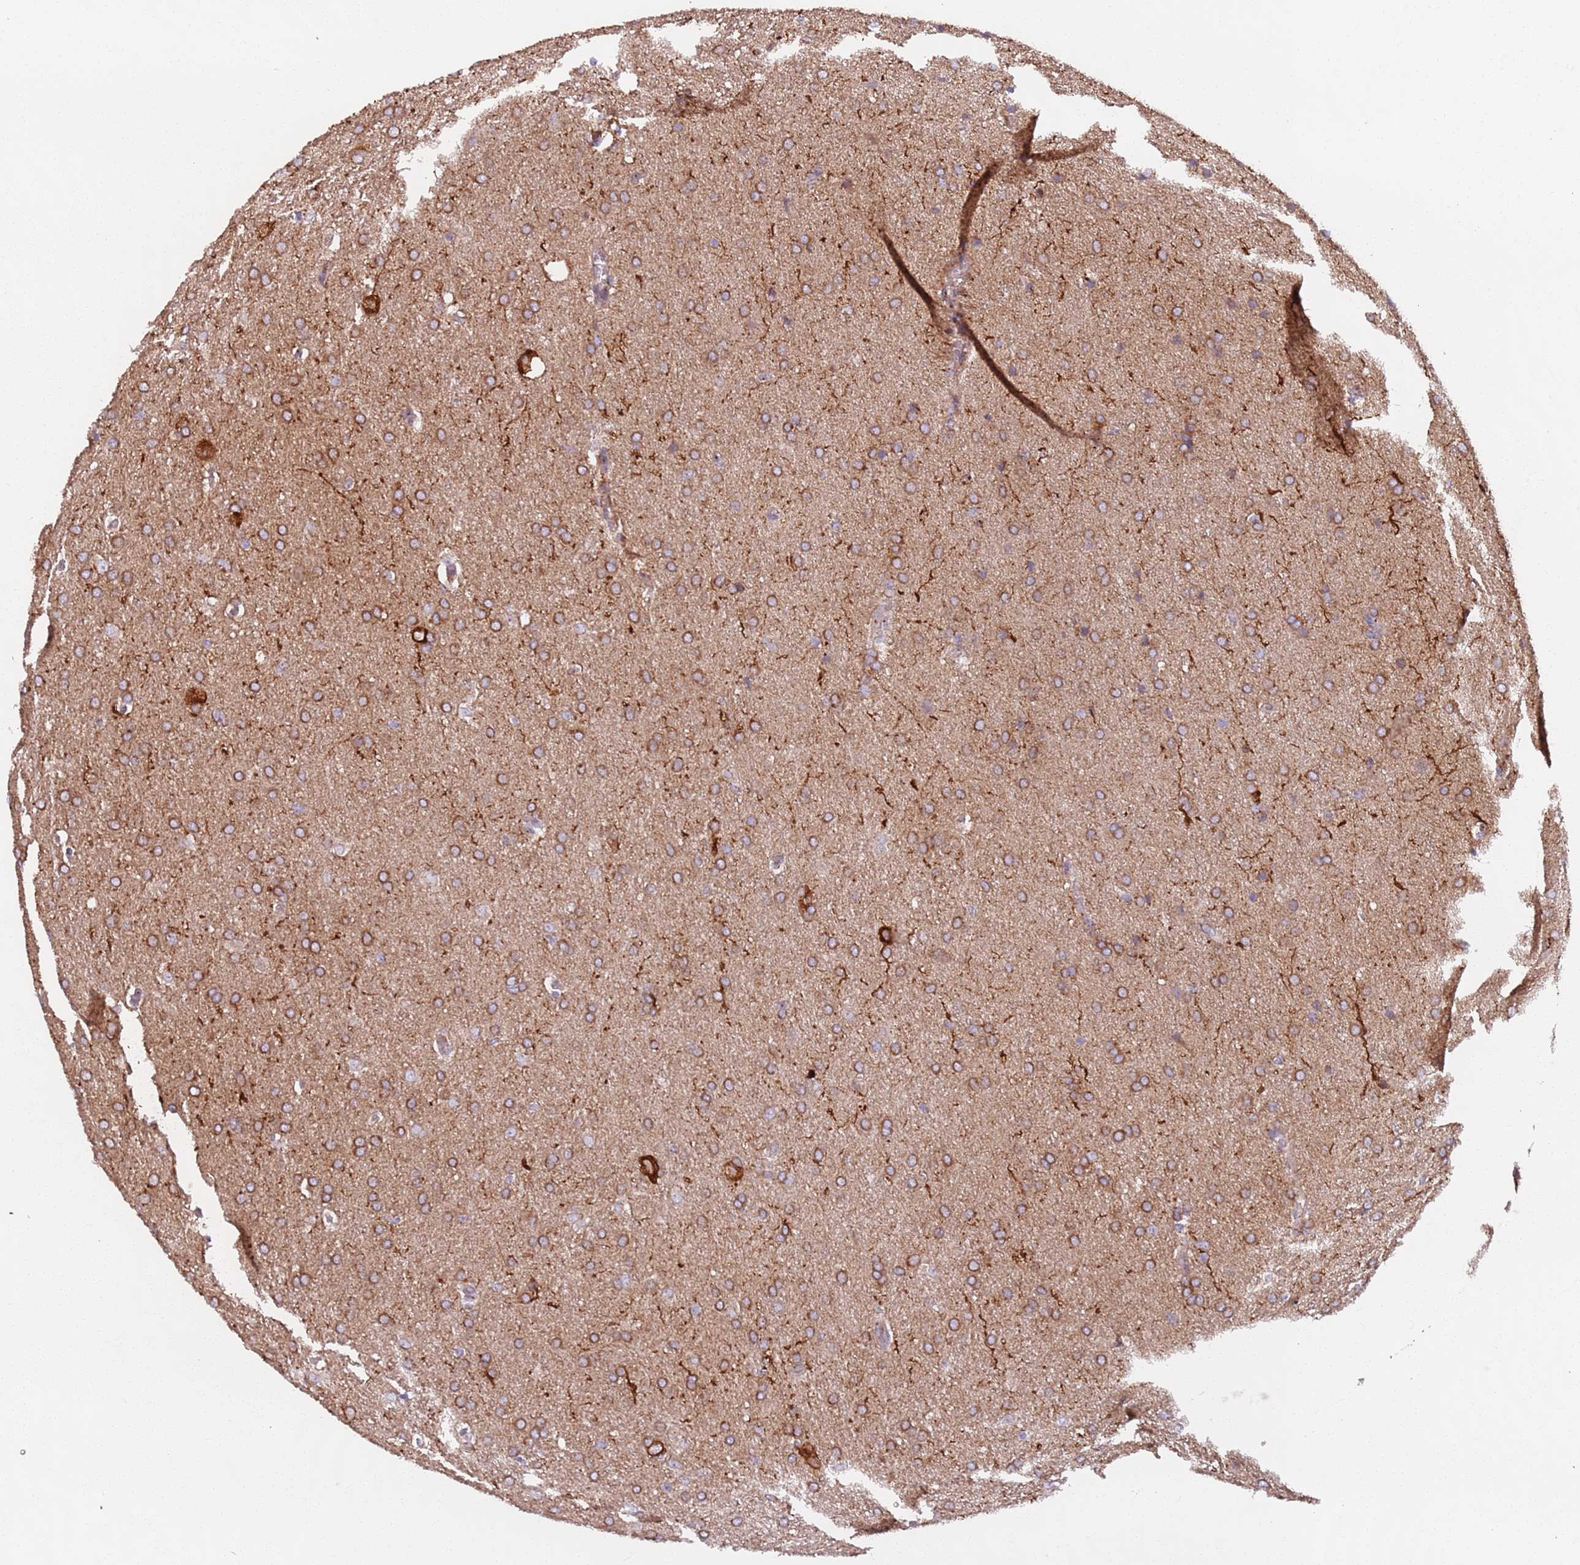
{"staining": {"intensity": "moderate", "quantity": ">75%", "location": "cytoplasmic/membranous"}, "tissue": "glioma", "cell_type": "Tumor cells", "image_type": "cancer", "snomed": [{"axis": "morphology", "description": "Glioma, malignant, Low grade"}, {"axis": "topography", "description": "Brain"}], "caption": "This image exhibits immunohistochemistry (IHC) staining of human low-grade glioma (malignant), with medium moderate cytoplasmic/membranous positivity in approximately >75% of tumor cells.", "gene": "AKTIP", "patient": {"sex": "female", "age": 32}}